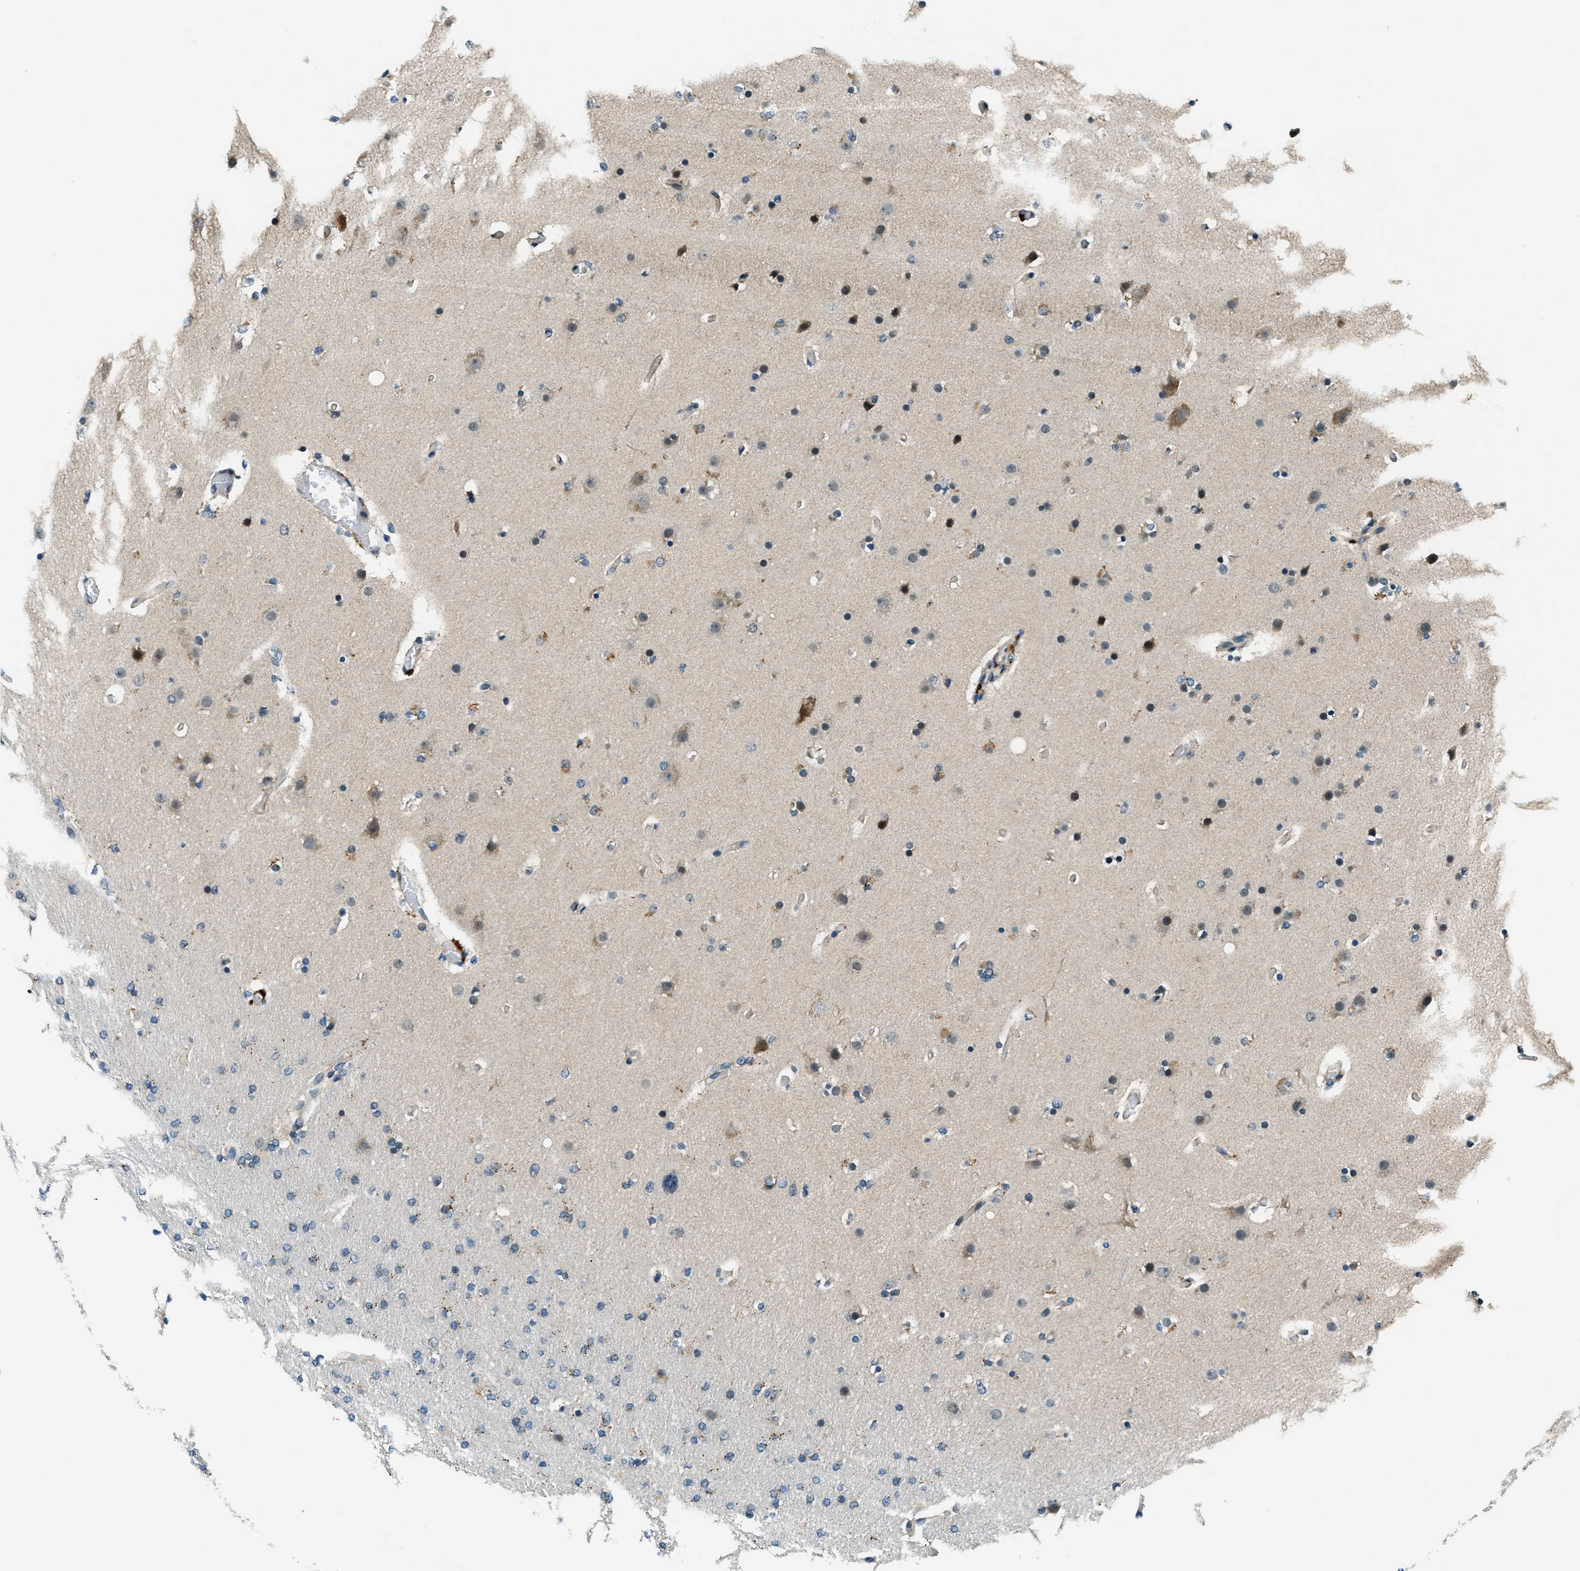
{"staining": {"intensity": "moderate", "quantity": "<25%", "location": "cytoplasmic/membranous,nuclear"}, "tissue": "glioma", "cell_type": "Tumor cells", "image_type": "cancer", "snomed": [{"axis": "morphology", "description": "Glioma, malignant, High grade"}, {"axis": "topography", "description": "Cerebral cortex"}], "caption": "Moderate cytoplasmic/membranous and nuclear expression for a protein is present in approximately <25% of tumor cells of glioma using immunohistochemistry.", "gene": "GINM1", "patient": {"sex": "female", "age": 36}}